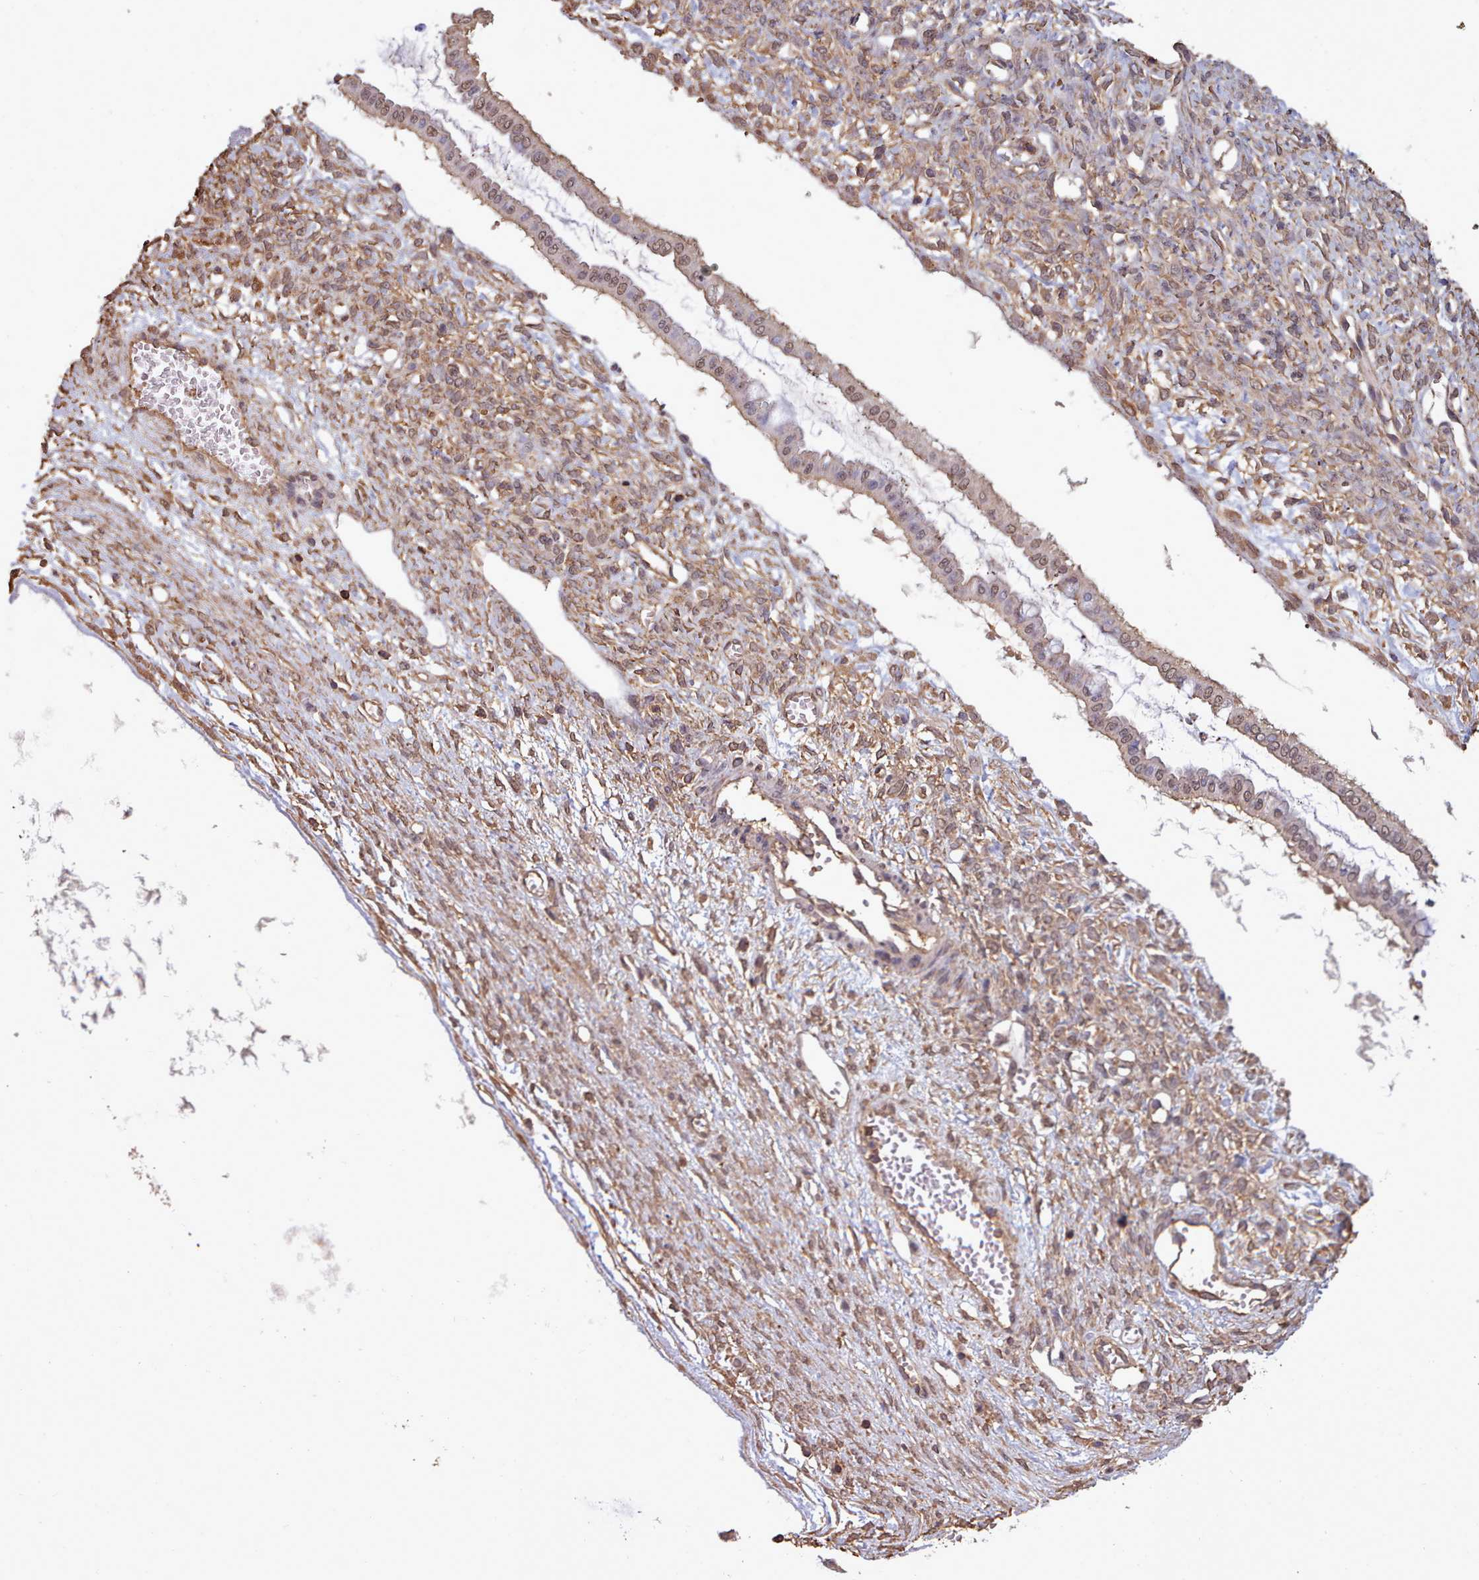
{"staining": {"intensity": "moderate", "quantity": ">75%", "location": "nuclear"}, "tissue": "ovarian cancer", "cell_type": "Tumor cells", "image_type": "cancer", "snomed": [{"axis": "morphology", "description": "Cystadenocarcinoma, mucinous, NOS"}, {"axis": "topography", "description": "Ovary"}], "caption": "This is an image of immunohistochemistry (IHC) staining of ovarian cancer, which shows moderate staining in the nuclear of tumor cells.", "gene": "METRN", "patient": {"sex": "female", "age": 73}}